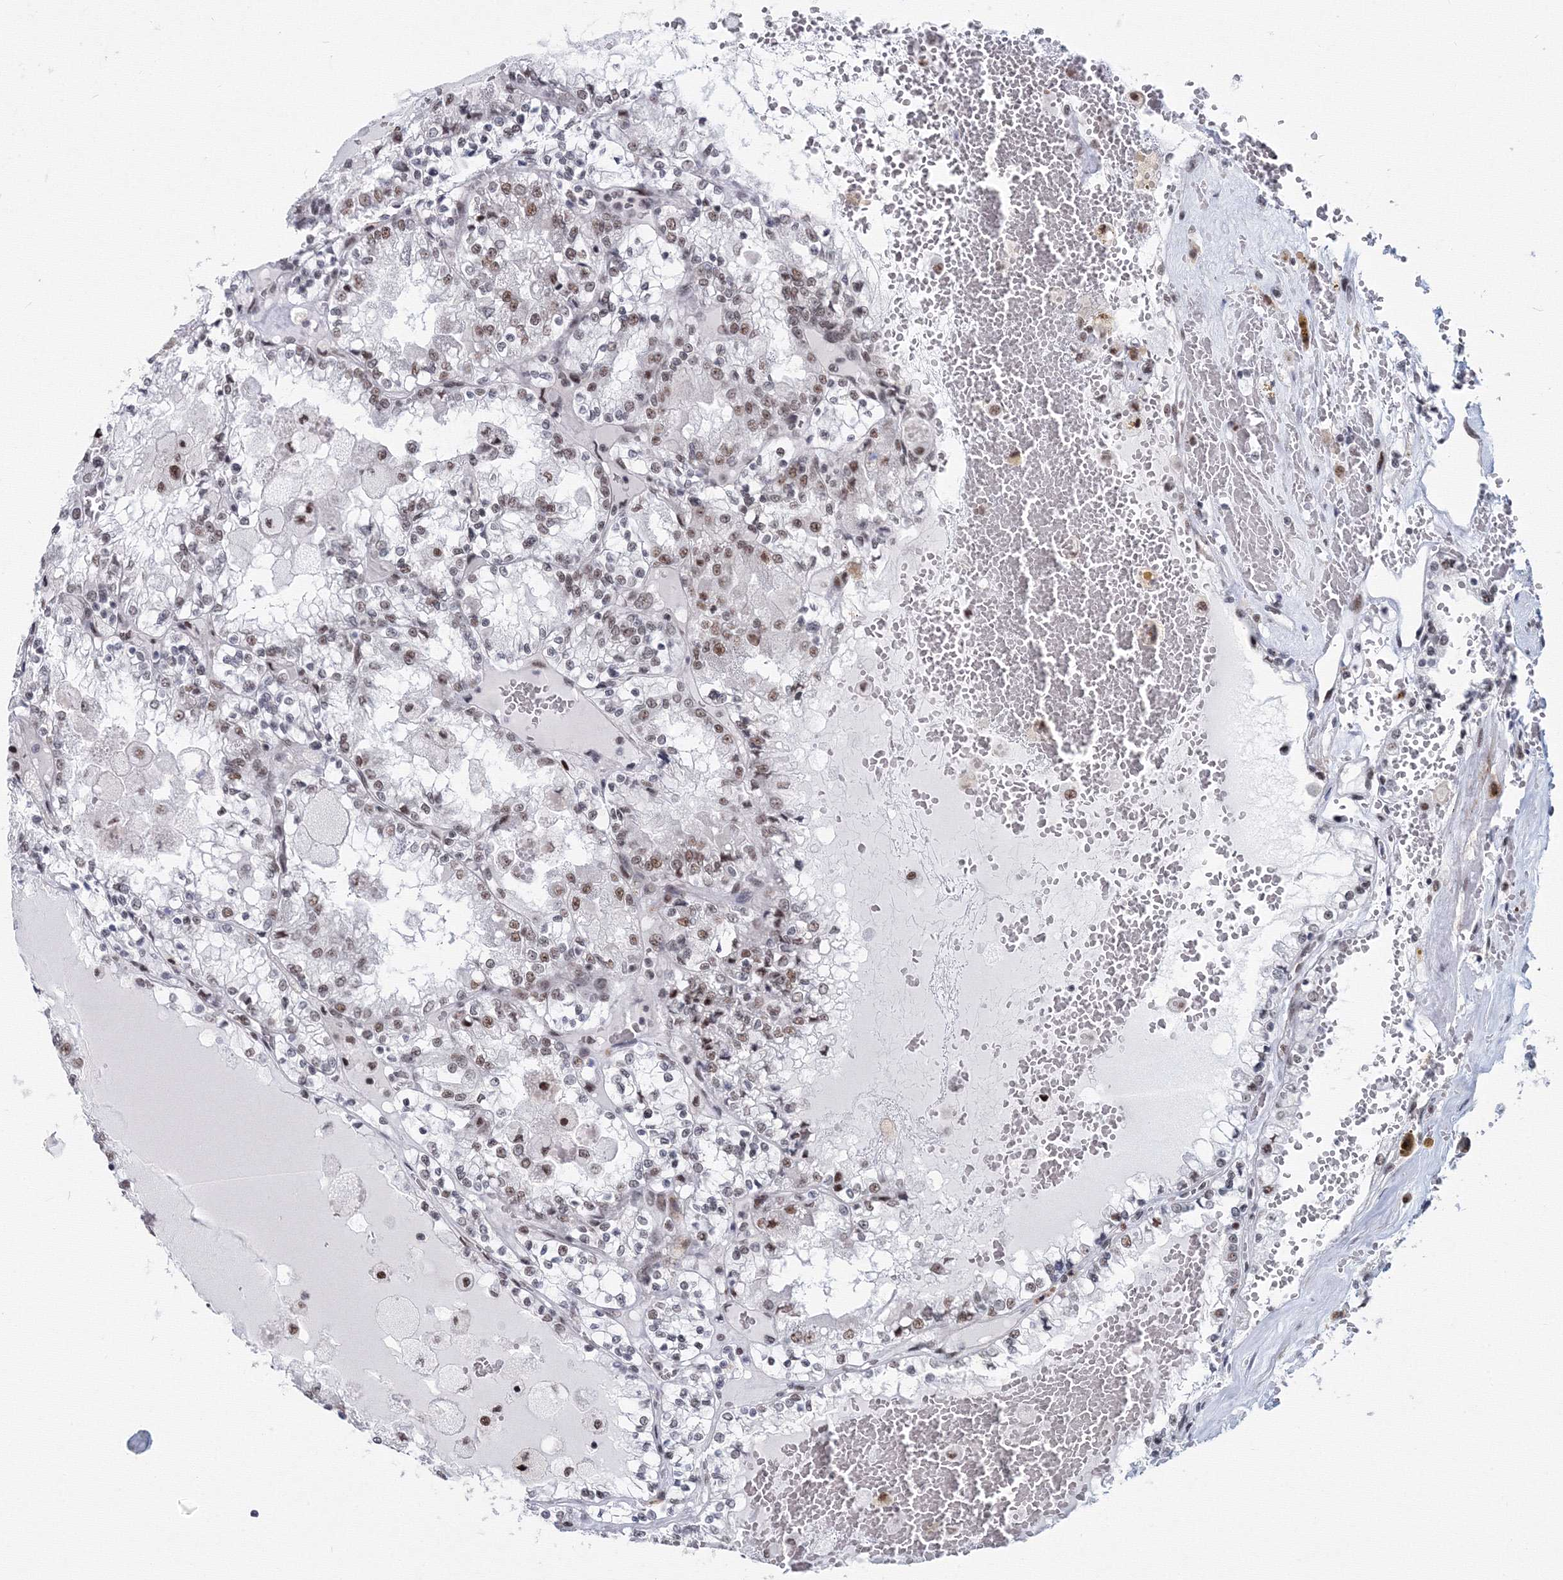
{"staining": {"intensity": "moderate", "quantity": ">75%", "location": "nuclear"}, "tissue": "renal cancer", "cell_type": "Tumor cells", "image_type": "cancer", "snomed": [{"axis": "morphology", "description": "Adenocarcinoma, NOS"}, {"axis": "topography", "description": "Kidney"}], "caption": "This histopathology image reveals IHC staining of human renal cancer, with medium moderate nuclear positivity in about >75% of tumor cells.", "gene": "SF3B6", "patient": {"sex": "female", "age": 56}}